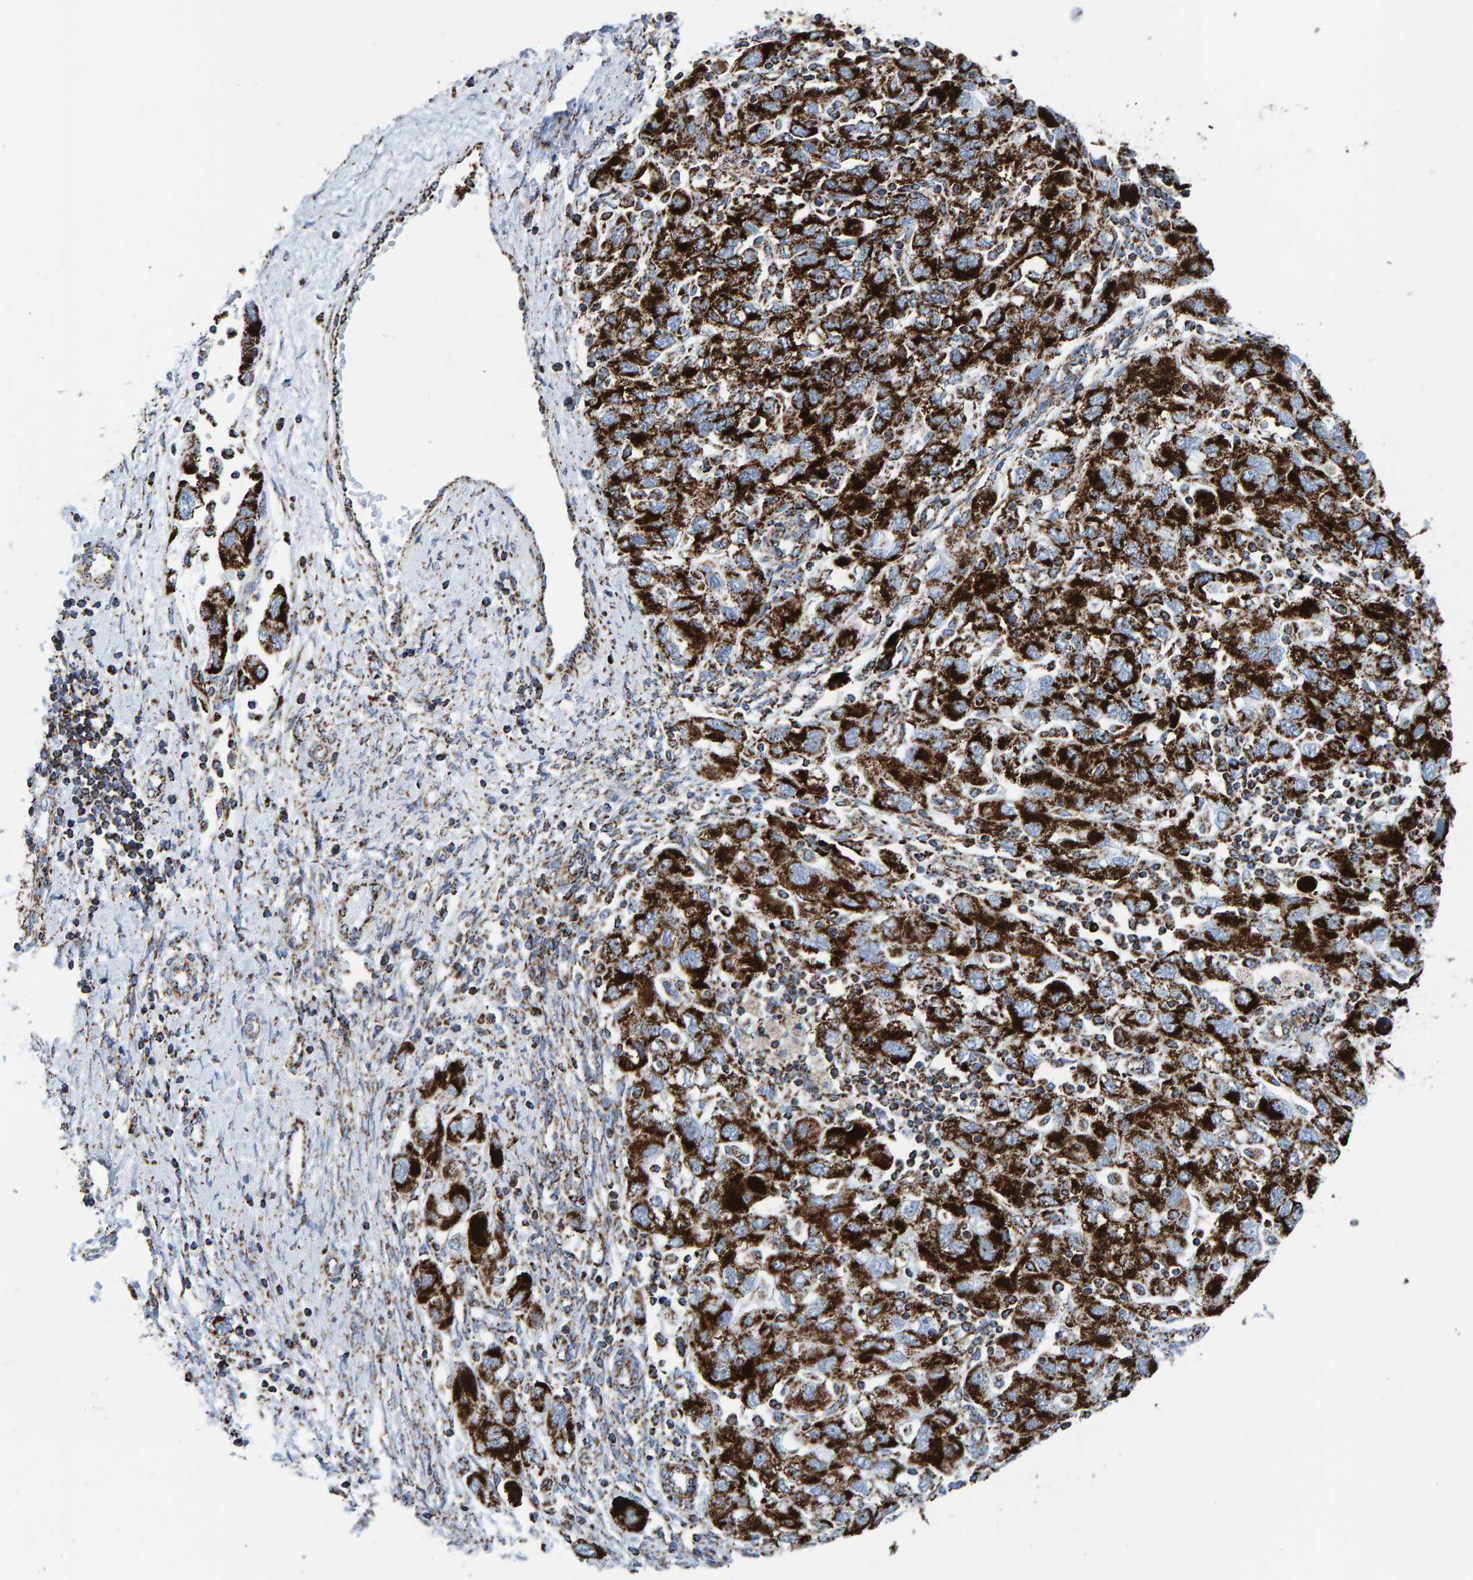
{"staining": {"intensity": "strong", "quantity": ">75%", "location": "cytoplasmic/membranous"}, "tissue": "ovarian cancer", "cell_type": "Tumor cells", "image_type": "cancer", "snomed": [{"axis": "morphology", "description": "Carcinoma, NOS"}, {"axis": "morphology", "description": "Cystadenocarcinoma, serous, NOS"}, {"axis": "topography", "description": "Ovary"}], "caption": "A high amount of strong cytoplasmic/membranous positivity is appreciated in about >75% of tumor cells in serous cystadenocarcinoma (ovarian) tissue.", "gene": "ENSG00000262660", "patient": {"sex": "female", "age": 69}}